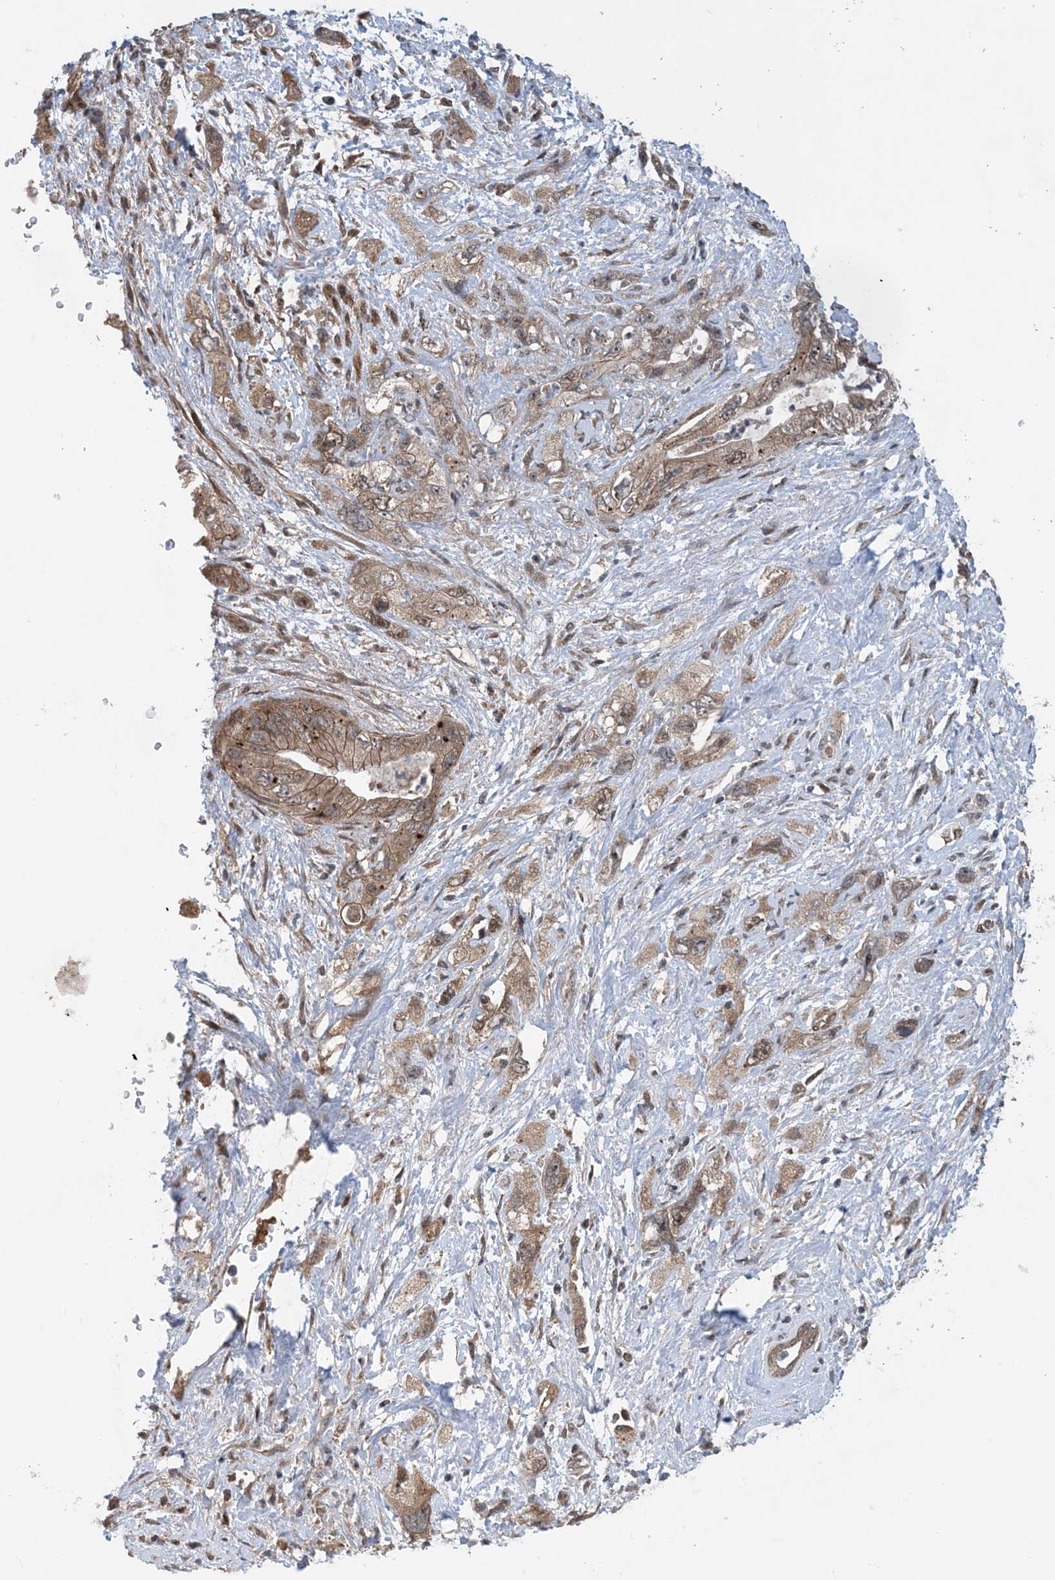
{"staining": {"intensity": "moderate", "quantity": ">75%", "location": "cytoplasmic/membranous"}, "tissue": "pancreatic cancer", "cell_type": "Tumor cells", "image_type": "cancer", "snomed": [{"axis": "morphology", "description": "Adenocarcinoma, NOS"}, {"axis": "topography", "description": "Pancreas"}], "caption": "The histopathology image displays immunohistochemical staining of pancreatic adenocarcinoma. There is moderate cytoplasmic/membranous expression is present in approximately >75% of tumor cells. Nuclei are stained in blue.", "gene": "HEMK1", "patient": {"sex": "female", "age": 73}}